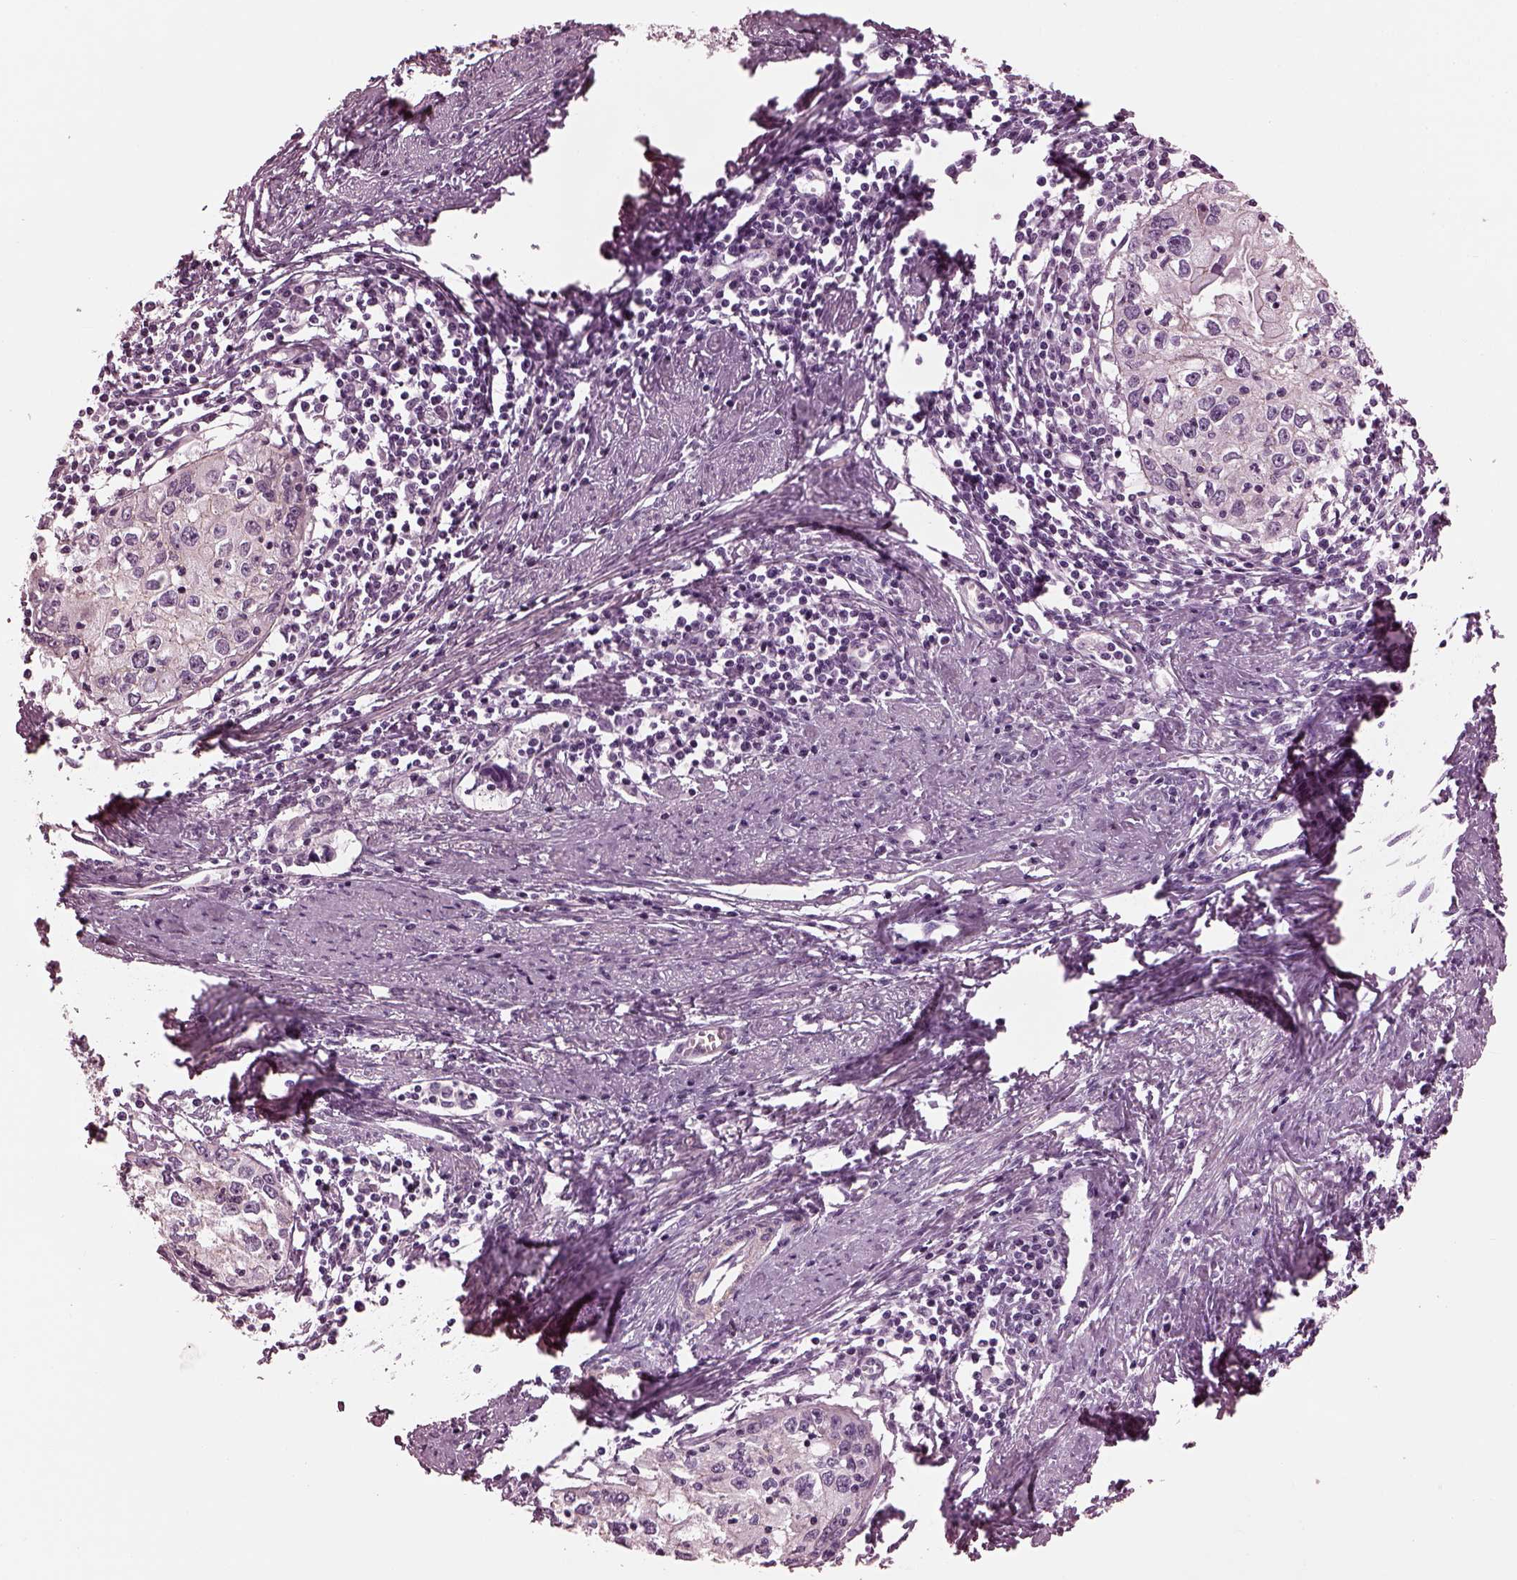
{"staining": {"intensity": "negative", "quantity": "none", "location": "none"}, "tissue": "cervical cancer", "cell_type": "Tumor cells", "image_type": "cancer", "snomed": [{"axis": "morphology", "description": "Squamous cell carcinoma, NOS"}, {"axis": "topography", "description": "Cervix"}], "caption": "Immunohistochemistry (IHC) image of human cervical cancer (squamous cell carcinoma) stained for a protein (brown), which reveals no positivity in tumor cells. Brightfield microscopy of immunohistochemistry stained with DAB (brown) and hematoxylin (blue), captured at high magnification.", "gene": "BFSP1", "patient": {"sex": "female", "age": 40}}